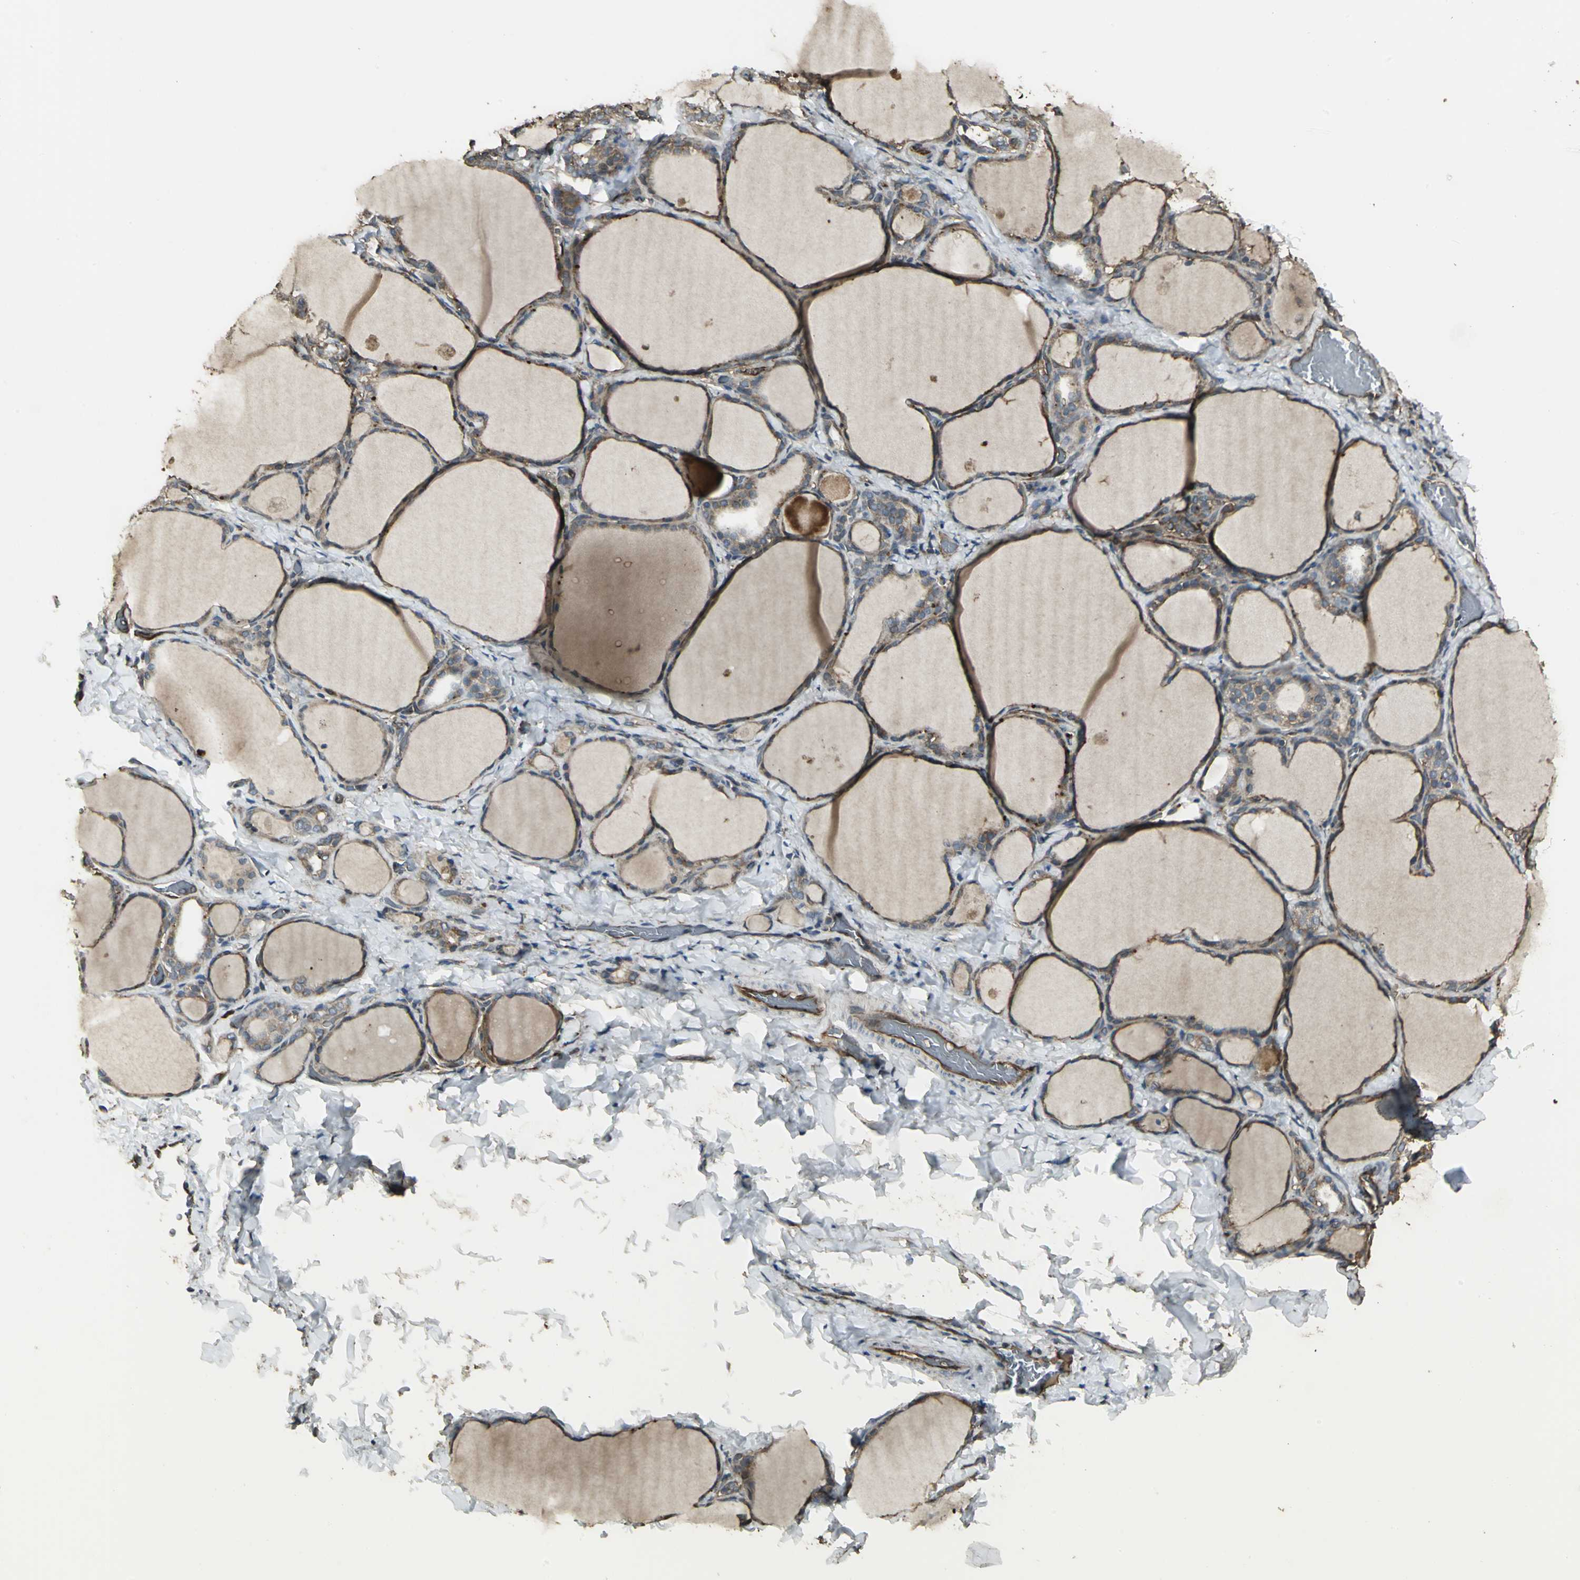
{"staining": {"intensity": "moderate", "quantity": ">75%", "location": "cytoplasmic/membranous"}, "tissue": "thyroid gland", "cell_type": "Glandular cells", "image_type": "normal", "snomed": [{"axis": "morphology", "description": "Normal tissue, NOS"}, {"axis": "morphology", "description": "Papillary adenocarcinoma, NOS"}, {"axis": "topography", "description": "Thyroid gland"}], "caption": "This image exhibits IHC staining of normal thyroid gland, with medium moderate cytoplasmic/membranous staining in approximately >75% of glandular cells.", "gene": "PRXL2B", "patient": {"sex": "female", "age": 30}}